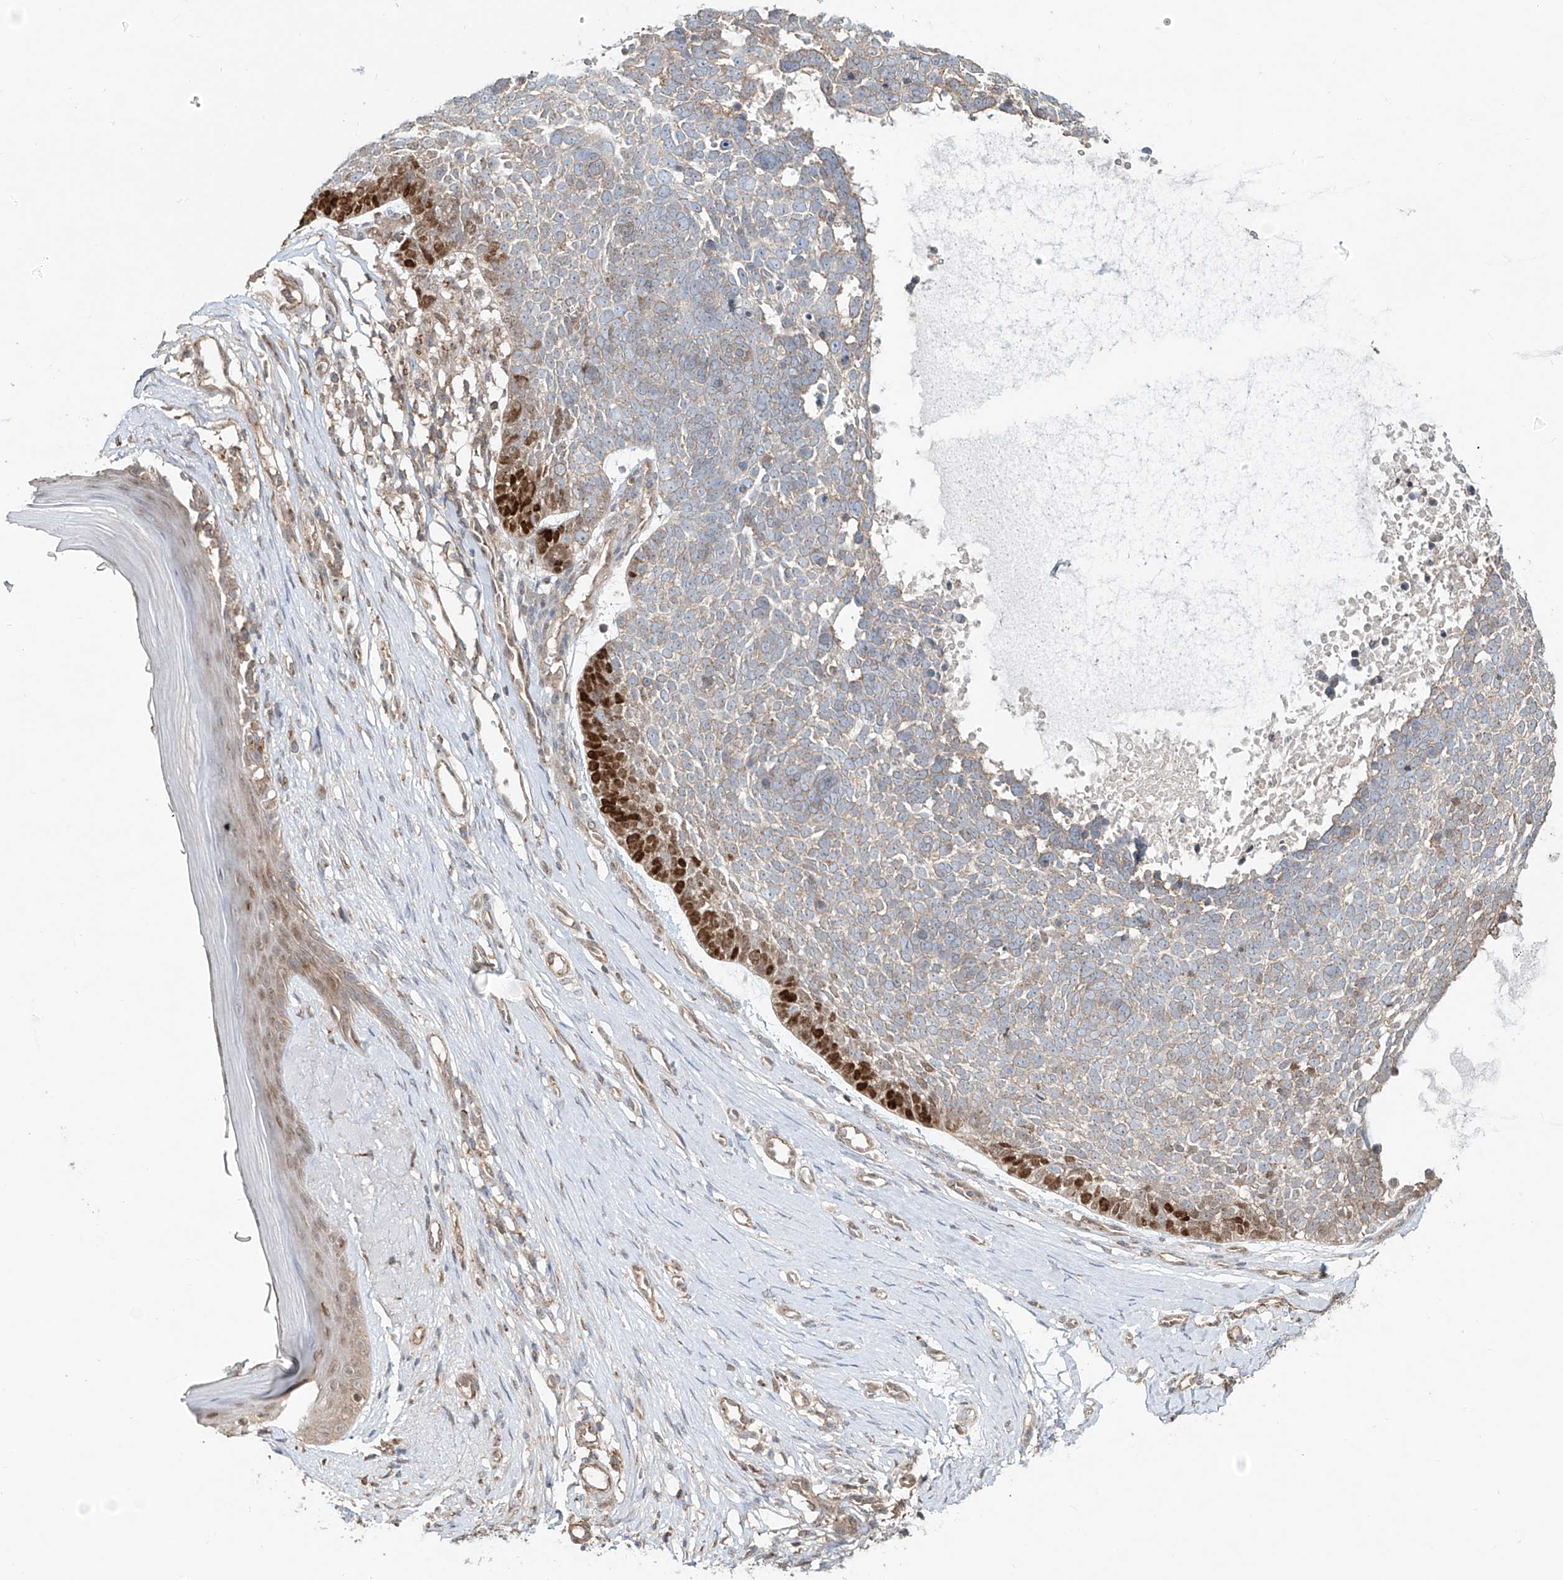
{"staining": {"intensity": "strong", "quantity": "25%-75%", "location": "cytoplasmic/membranous,nuclear"}, "tissue": "skin cancer", "cell_type": "Tumor cells", "image_type": "cancer", "snomed": [{"axis": "morphology", "description": "Basal cell carcinoma"}, {"axis": "topography", "description": "Skin"}], "caption": "Human skin cancer (basal cell carcinoma) stained with a protein marker reveals strong staining in tumor cells.", "gene": "CUX1", "patient": {"sex": "female", "age": 81}}